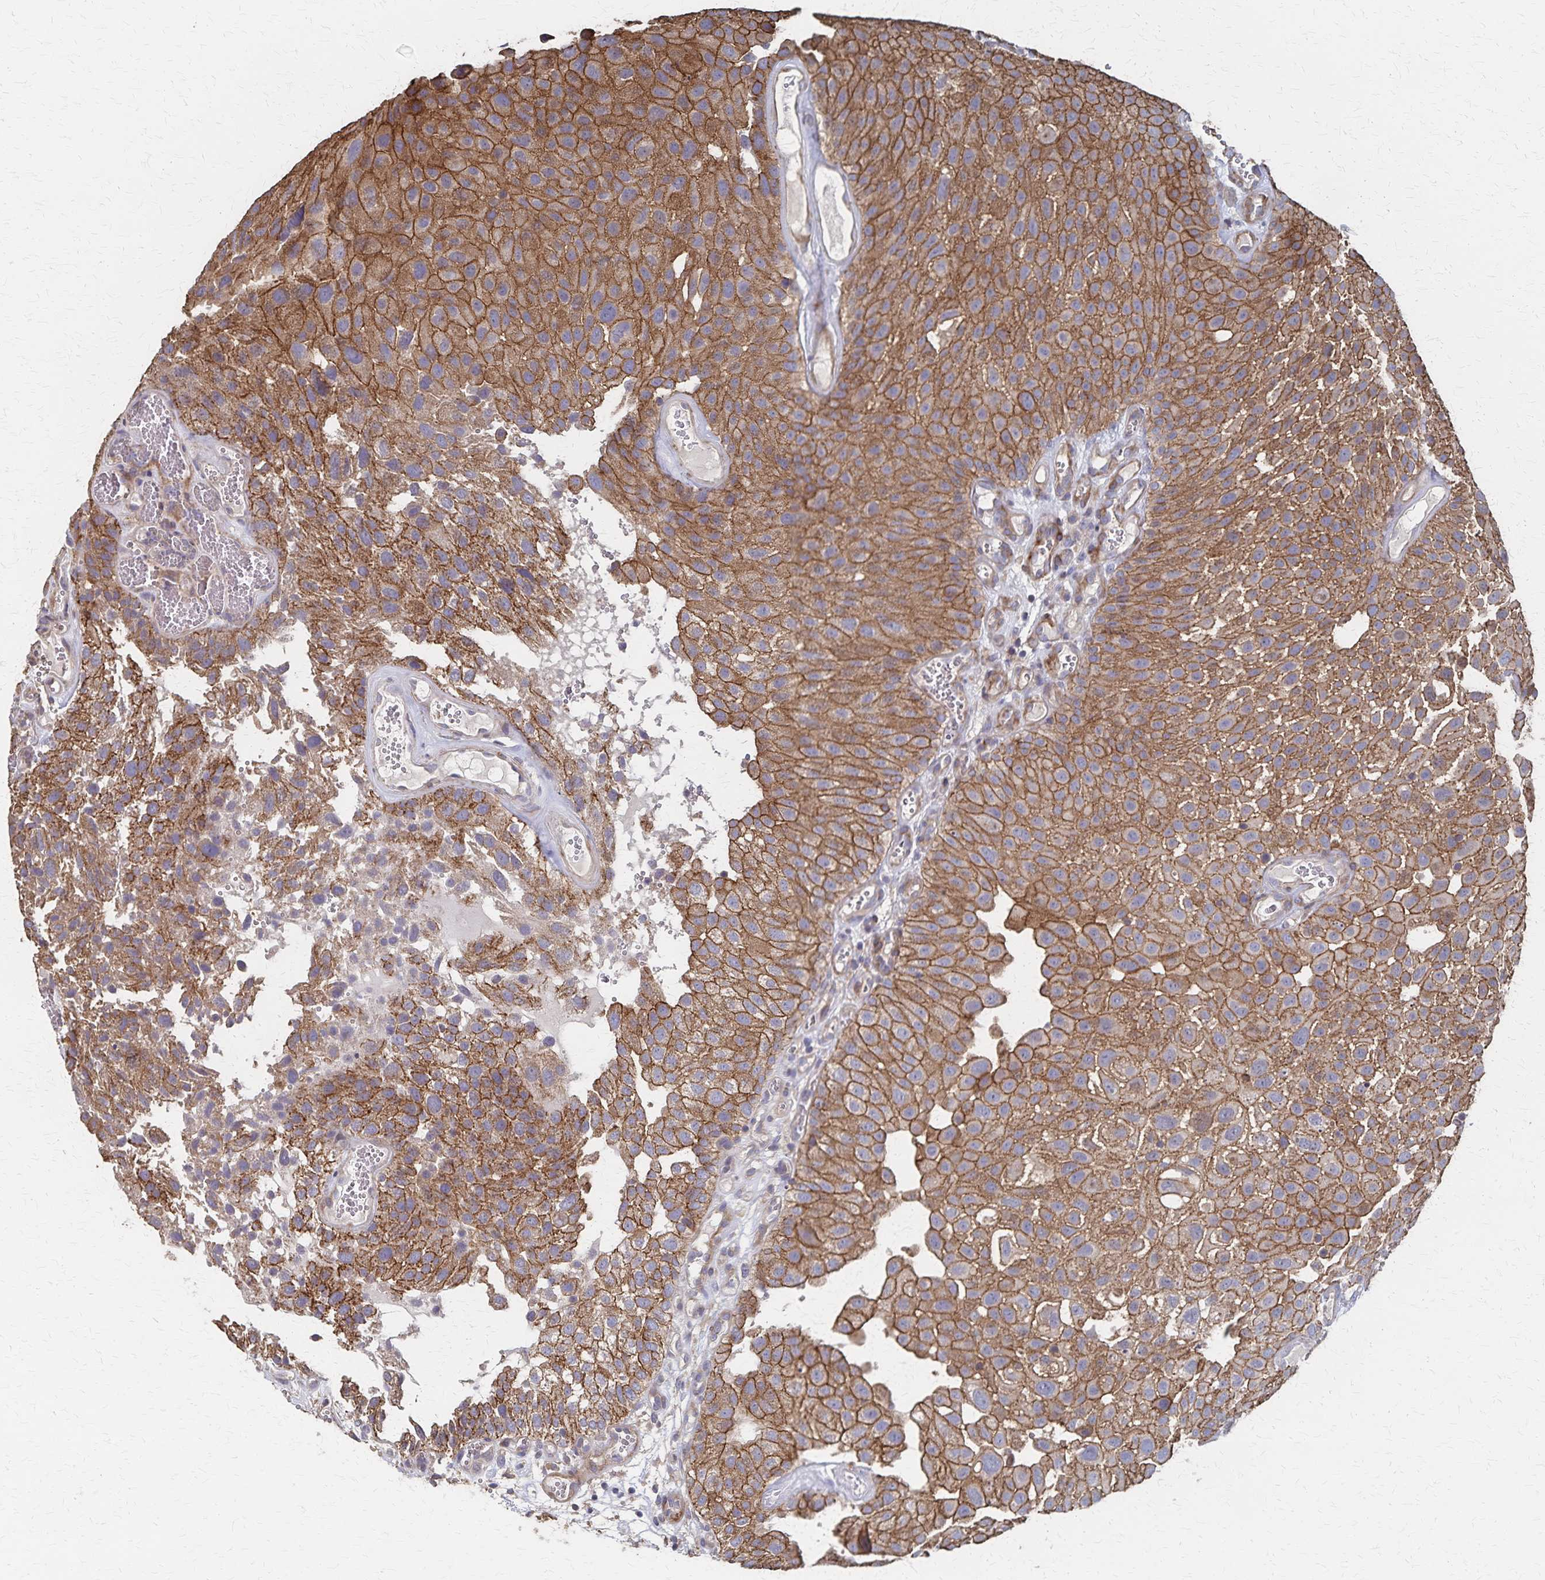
{"staining": {"intensity": "moderate", "quantity": ">75%", "location": "cytoplasmic/membranous"}, "tissue": "urothelial cancer", "cell_type": "Tumor cells", "image_type": "cancer", "snomed": [{"axis": "morphology", "description": "Urothelial carcinoma, Low grade"}, {"axis": "topography", "description": "Urinary bladder"}], "caption": "Urothelial carcinoma (low-grade) stained with a brown dye shows moderate cytoplasmic/membranous positive positivity in about >75% of tumor cells.", "gene": "PGAP2", "patient": {"sex": "male", "age": 72}}